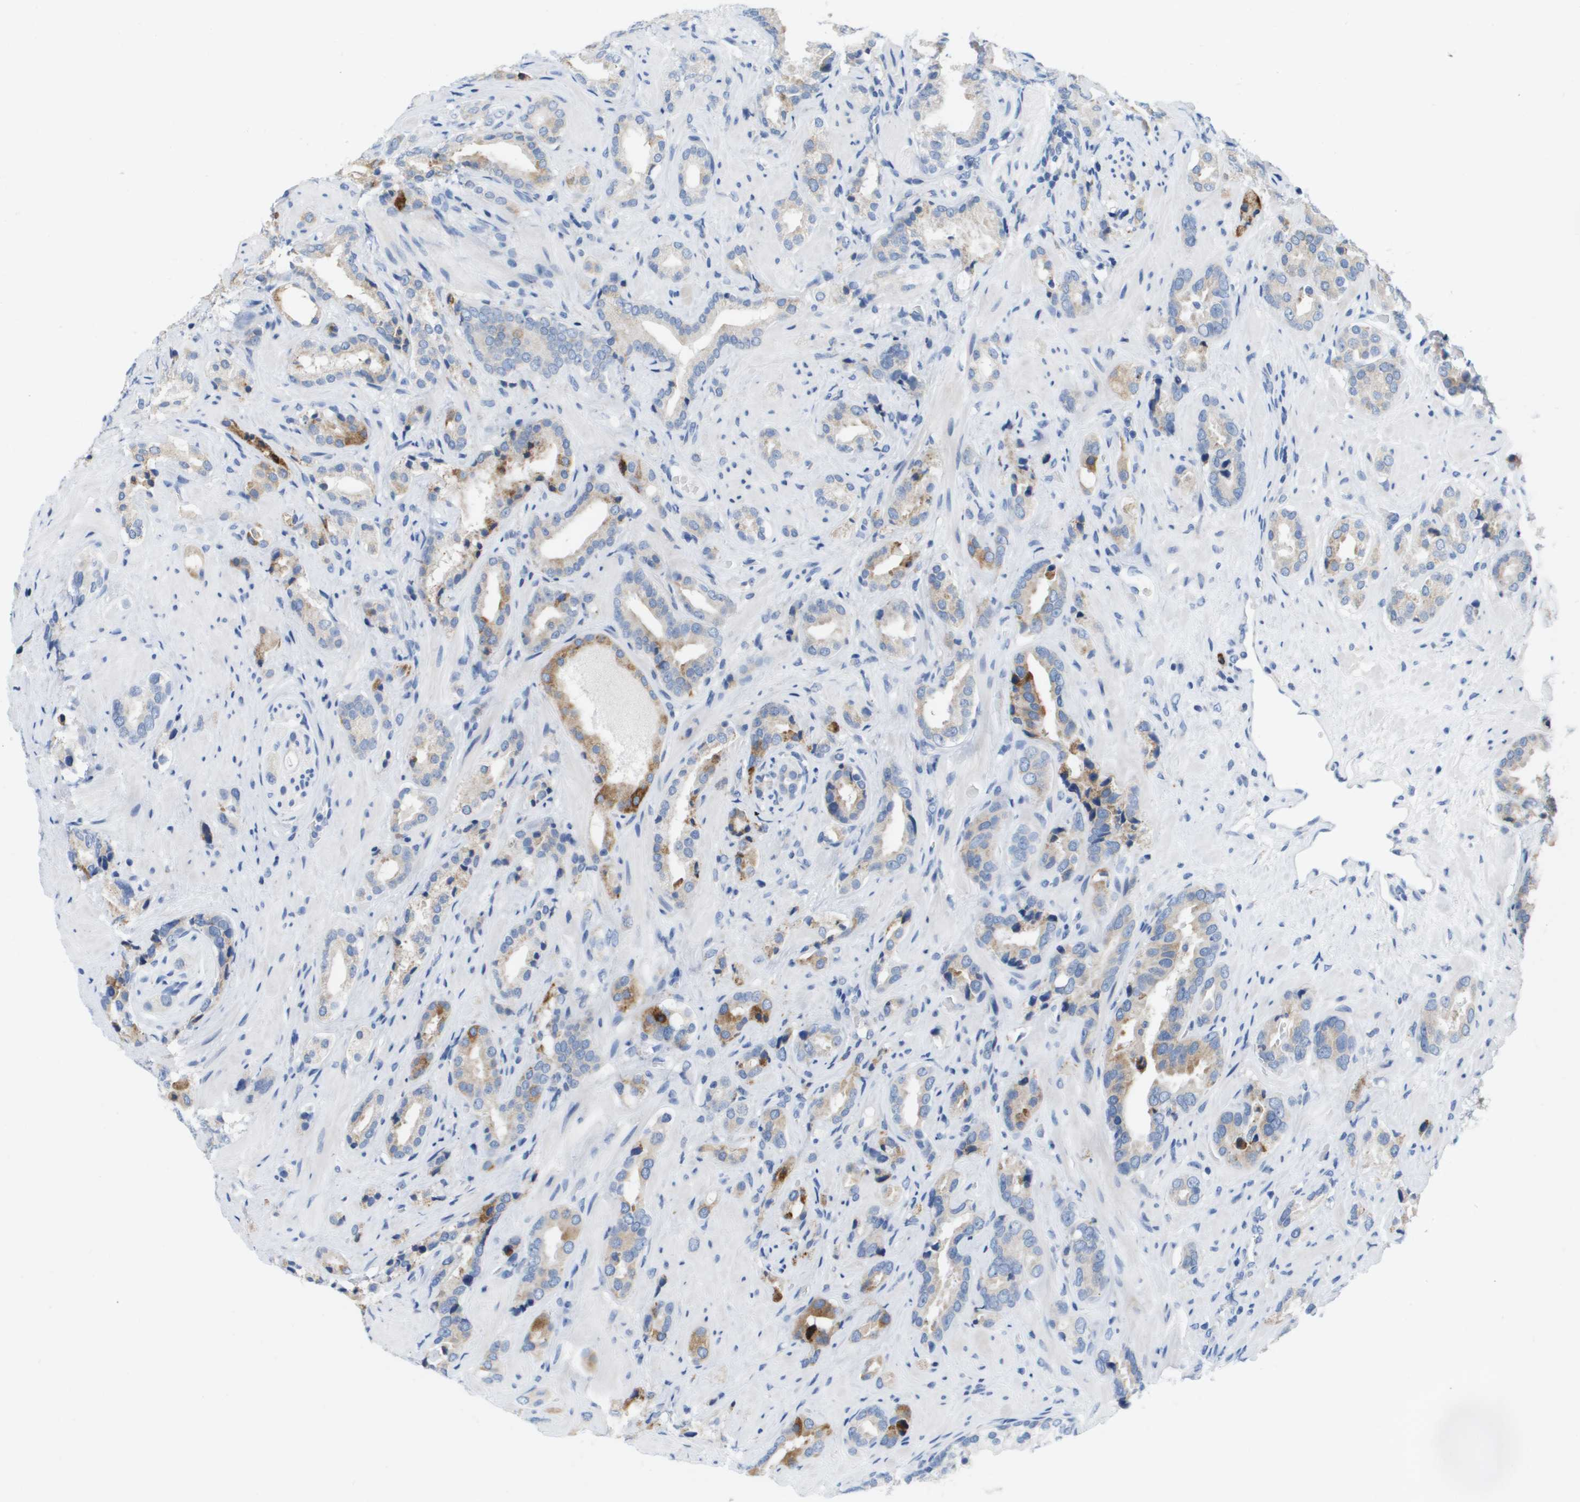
{"staining": {"intensity": "moderate", "quantity": "<25%", "location": "cytoplasmic/membranous"}, "tissue": "prostate cancer", "cell_type": "Tumor cells", "image_type": "cancer", "snomed": [{"axis": "morphology", "description": "Adenocarcinoma, High grade"}, {"axis": "topography", "description": "Prostate"}], "caption": "Immunohistochemistry of human high-grade adenocarcinoma (prostate) shows low levels of moderate cytoplasmic/membranous expression in about <25% of tumor cells.", "gene": "CD3G", "patient": {"sex": "male", "age": 64}}